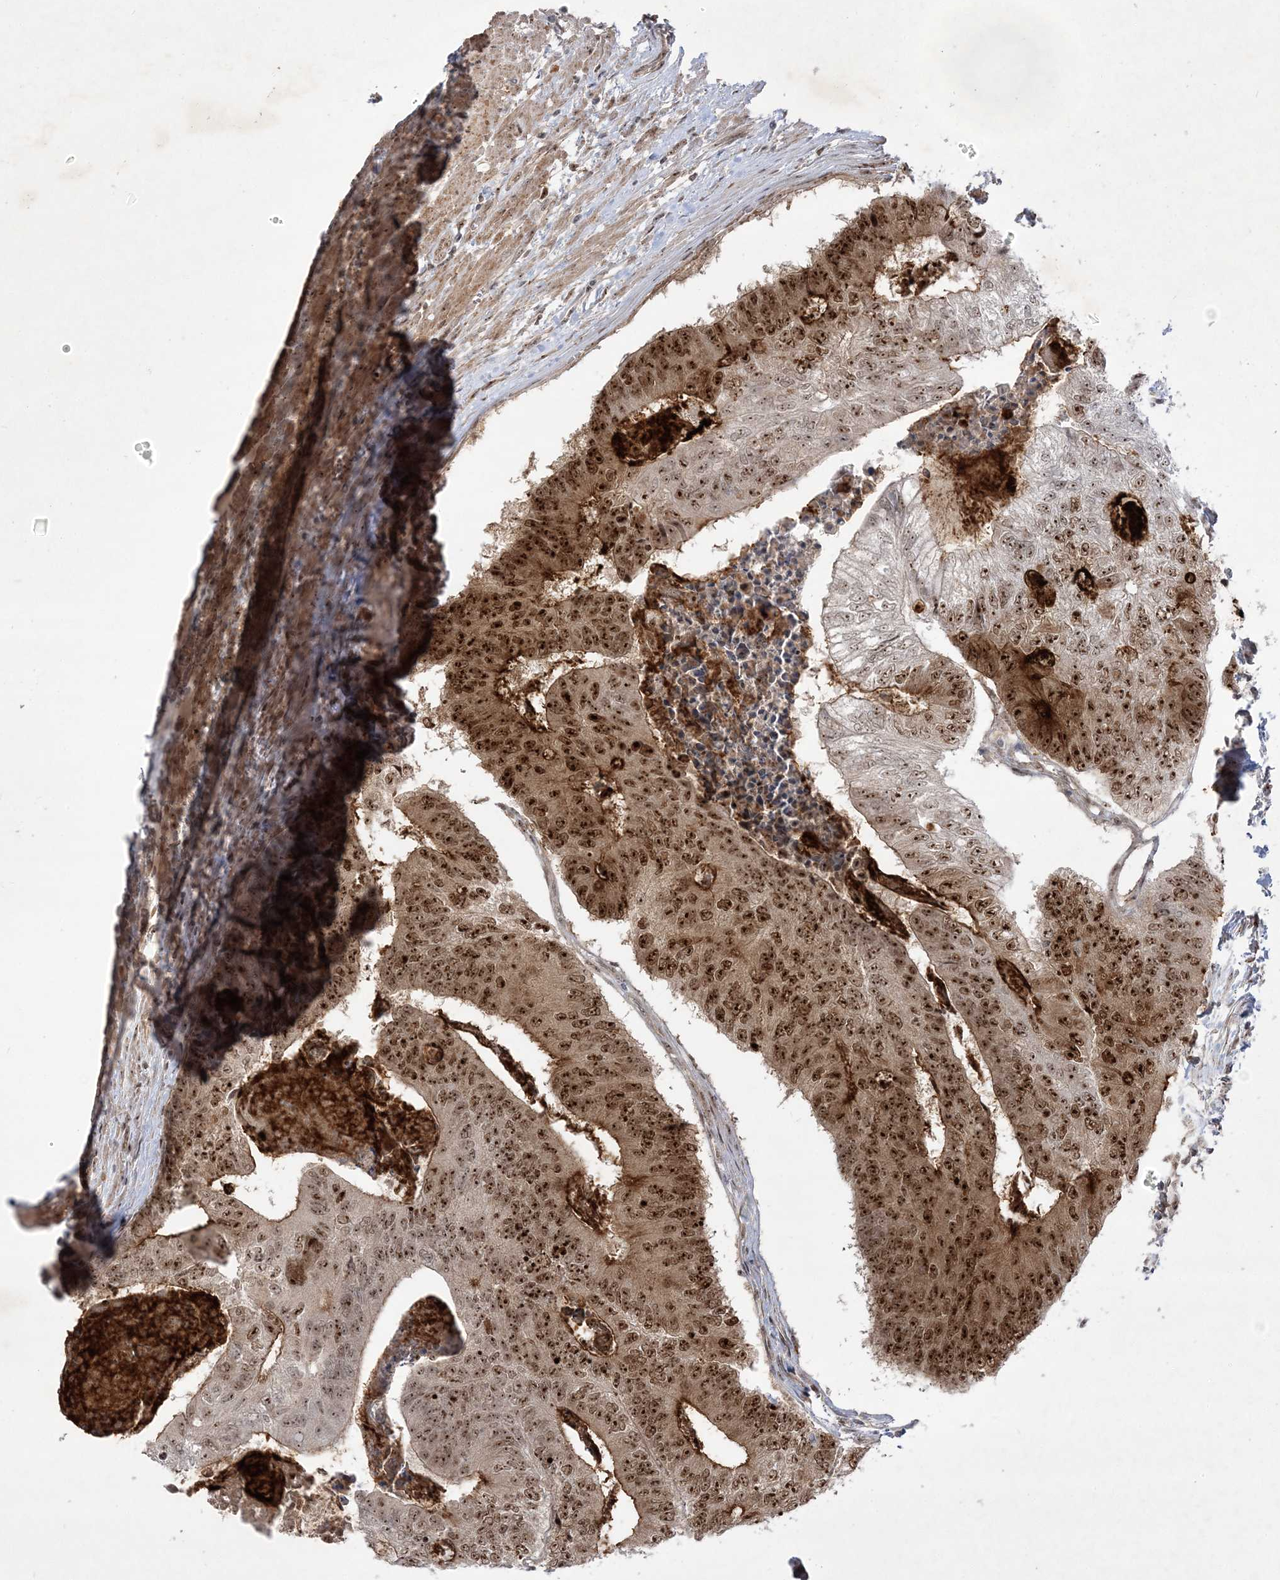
{"staining": {"intensity": "moderate", "quantity": ">75%", "location": "nuclear"}, "tissue": "colorectal cancer", "cell_type": "Tumor cells", "image_type": "cancer", "snomed": [{"axis": "morphology", "description": "Adenocarcinoma, NOS"}, {"axis": "topography", "description": "Colon"}], "caption": "Tumor cells display medium levels of moderate nuclear staining in about >75% of cells in human colorectal cancer (adenocarcinoma).", "gene": "NPM3", "patient": {"sex": "female", "age": 67}}